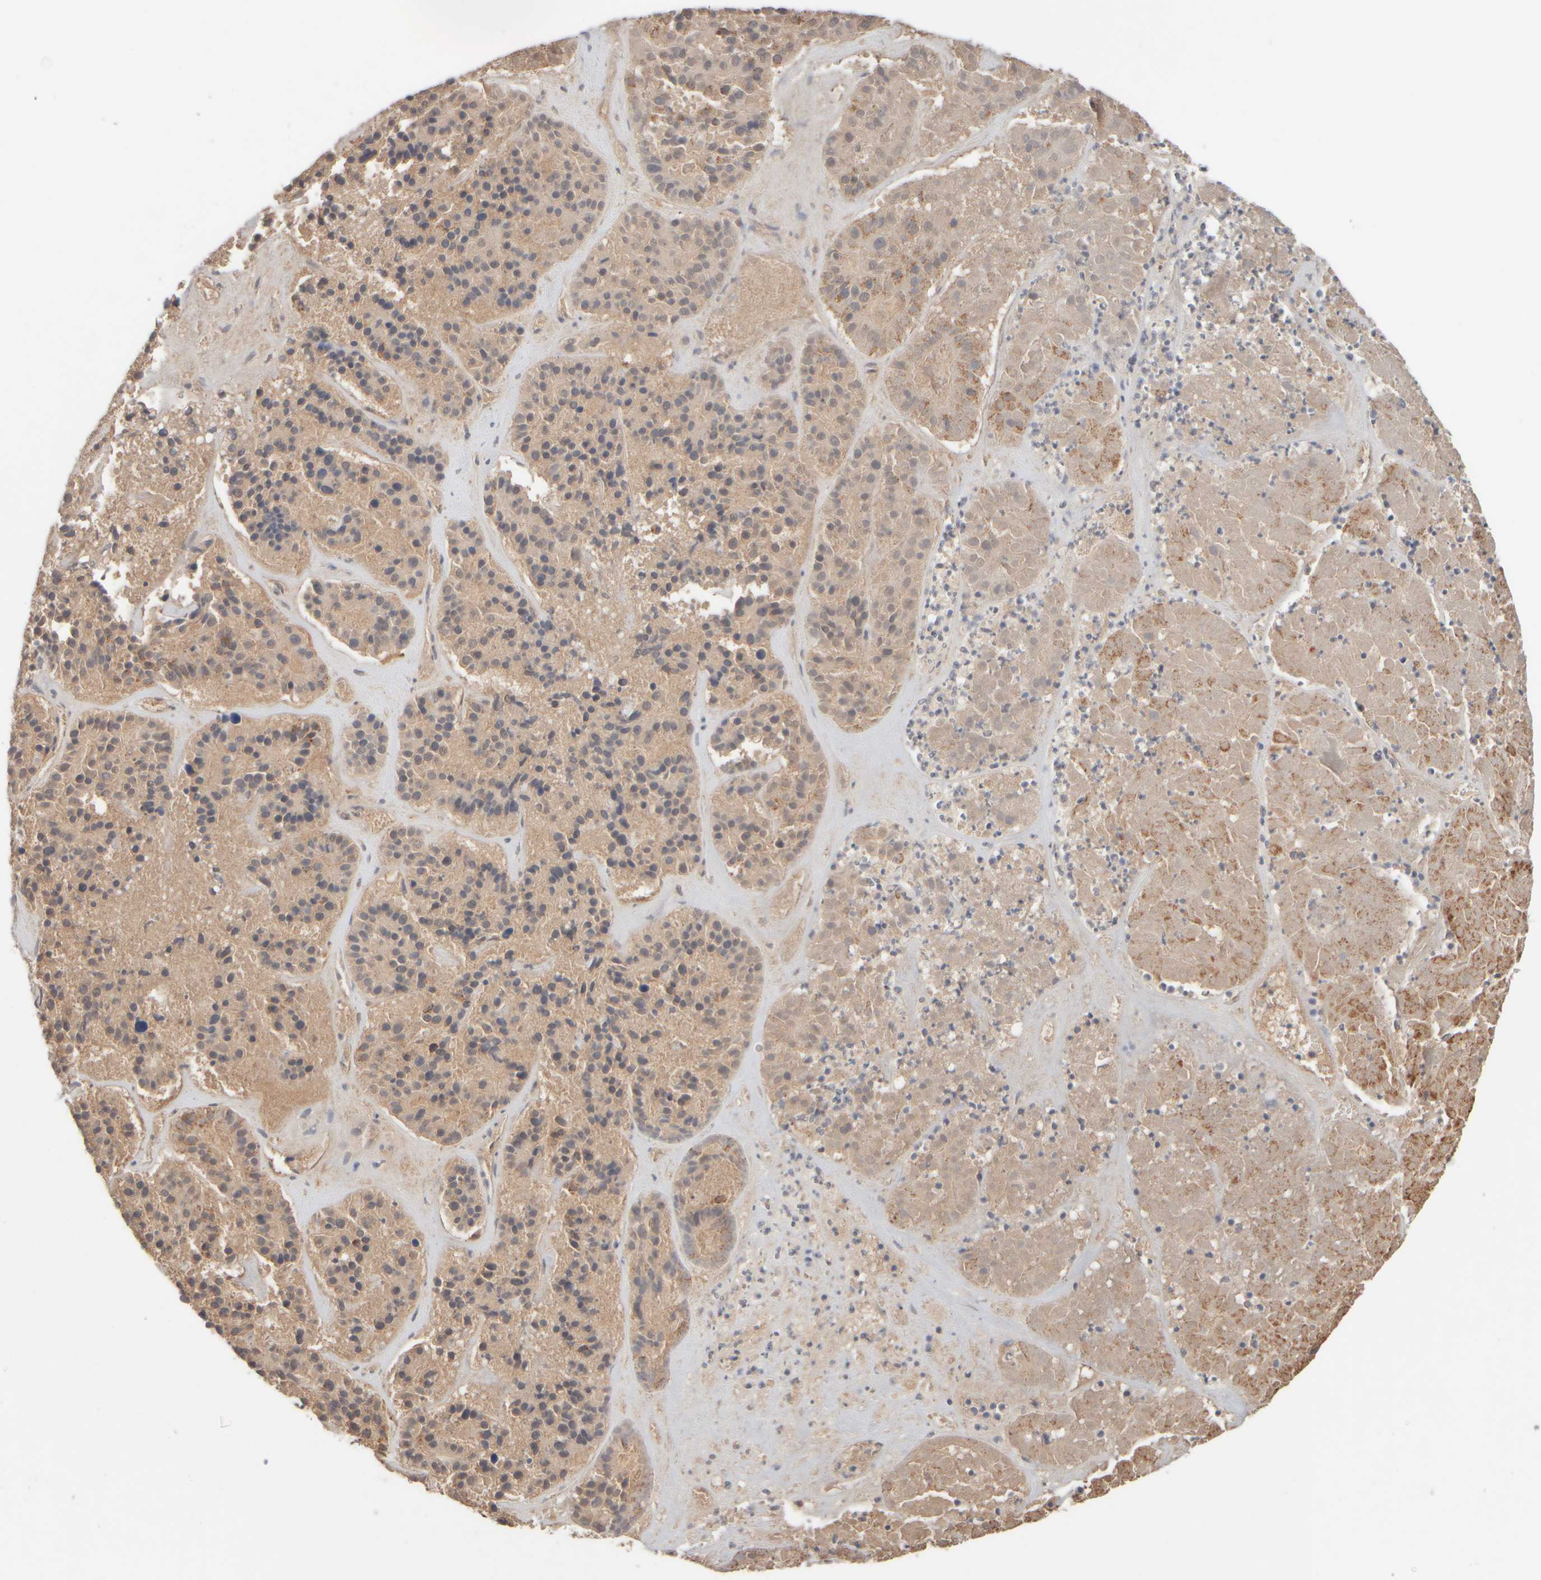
{"staining": {"intensity": "weak", "quantity": ">75%", "location": "cytoplasmic/membranous"}, "tissue": "pancreatic cancer", "cell_type": "Tumor cells", "image_type": "cancer", "snomed": [{"axis": "morphology", "description": "Adenocarcinoma, NOS"}, {"axis": "topography", "description": "Pancreas"}], "caption": "The image shows staining of pancreatic cancer, revealing weak cytoplasmic/membranous protein positivity (brown color) within tumor cells. (DAB (3,3'-diaminobenzidine) IHC with brightfield microscopy, high magnification).", "gene": "EIF2B3", "patient": {"sex": "male", "age": 50}}